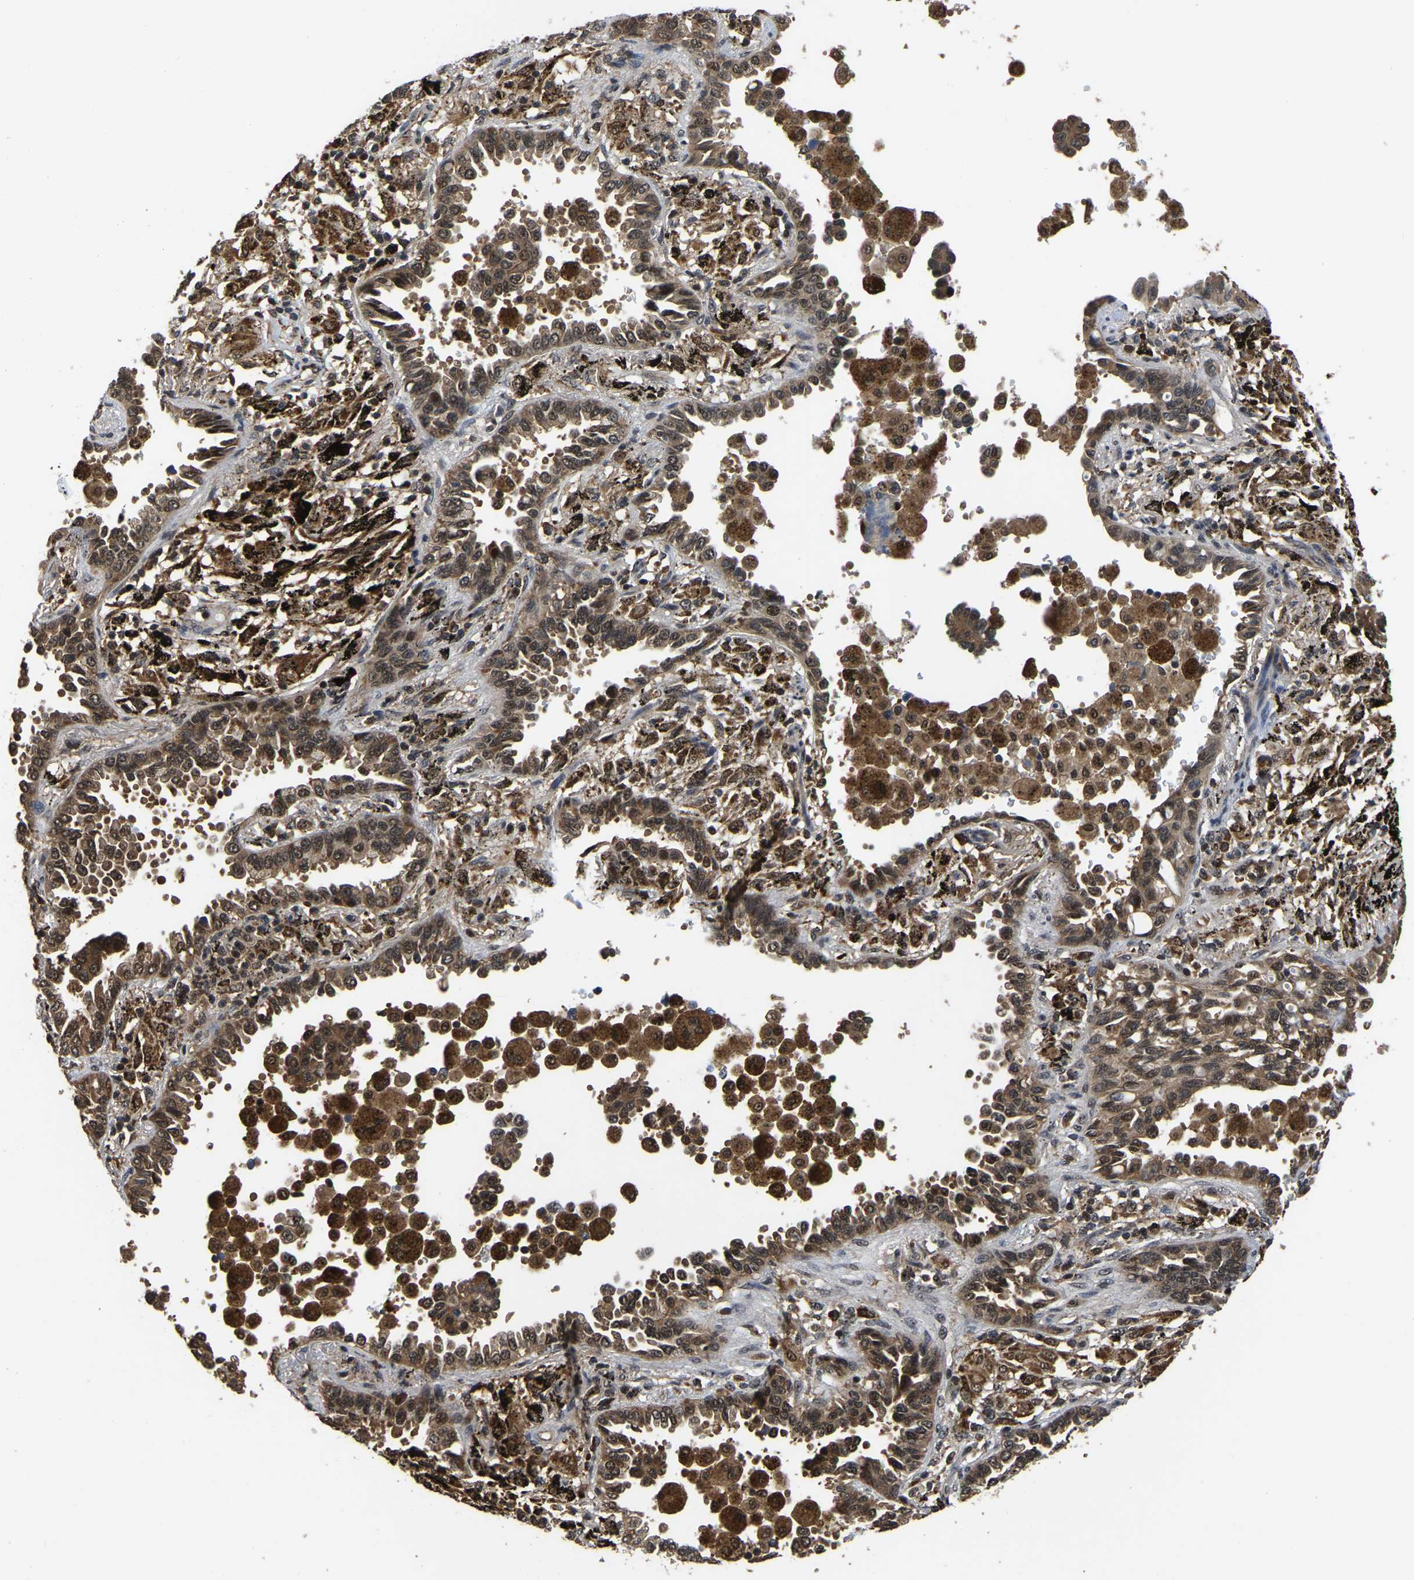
{"staining": {"intensity": "weak", "quantity": ">75%", "location": "cytoplasmic/membranous,nuclear"}, "tissue": "lung cancer", "cell_type": "Tumor cells", "image_type": "cancer", "snomed": [{"axis": "morphology", "description": "Normal tissue, NOS"}, {"axis": "morphology", "description": "Adenocarcinoma, NOS"}, {"axis": "topography", "description": "Lung"}], "caption": "Brown immunohistochemical staining in human lung cancer shows weak cytoplasmic/membranous and nuclear staining in about >75% of tumor cells.", "gene": "CIAO1", "patient": {"sex": "male", "age": 59}}